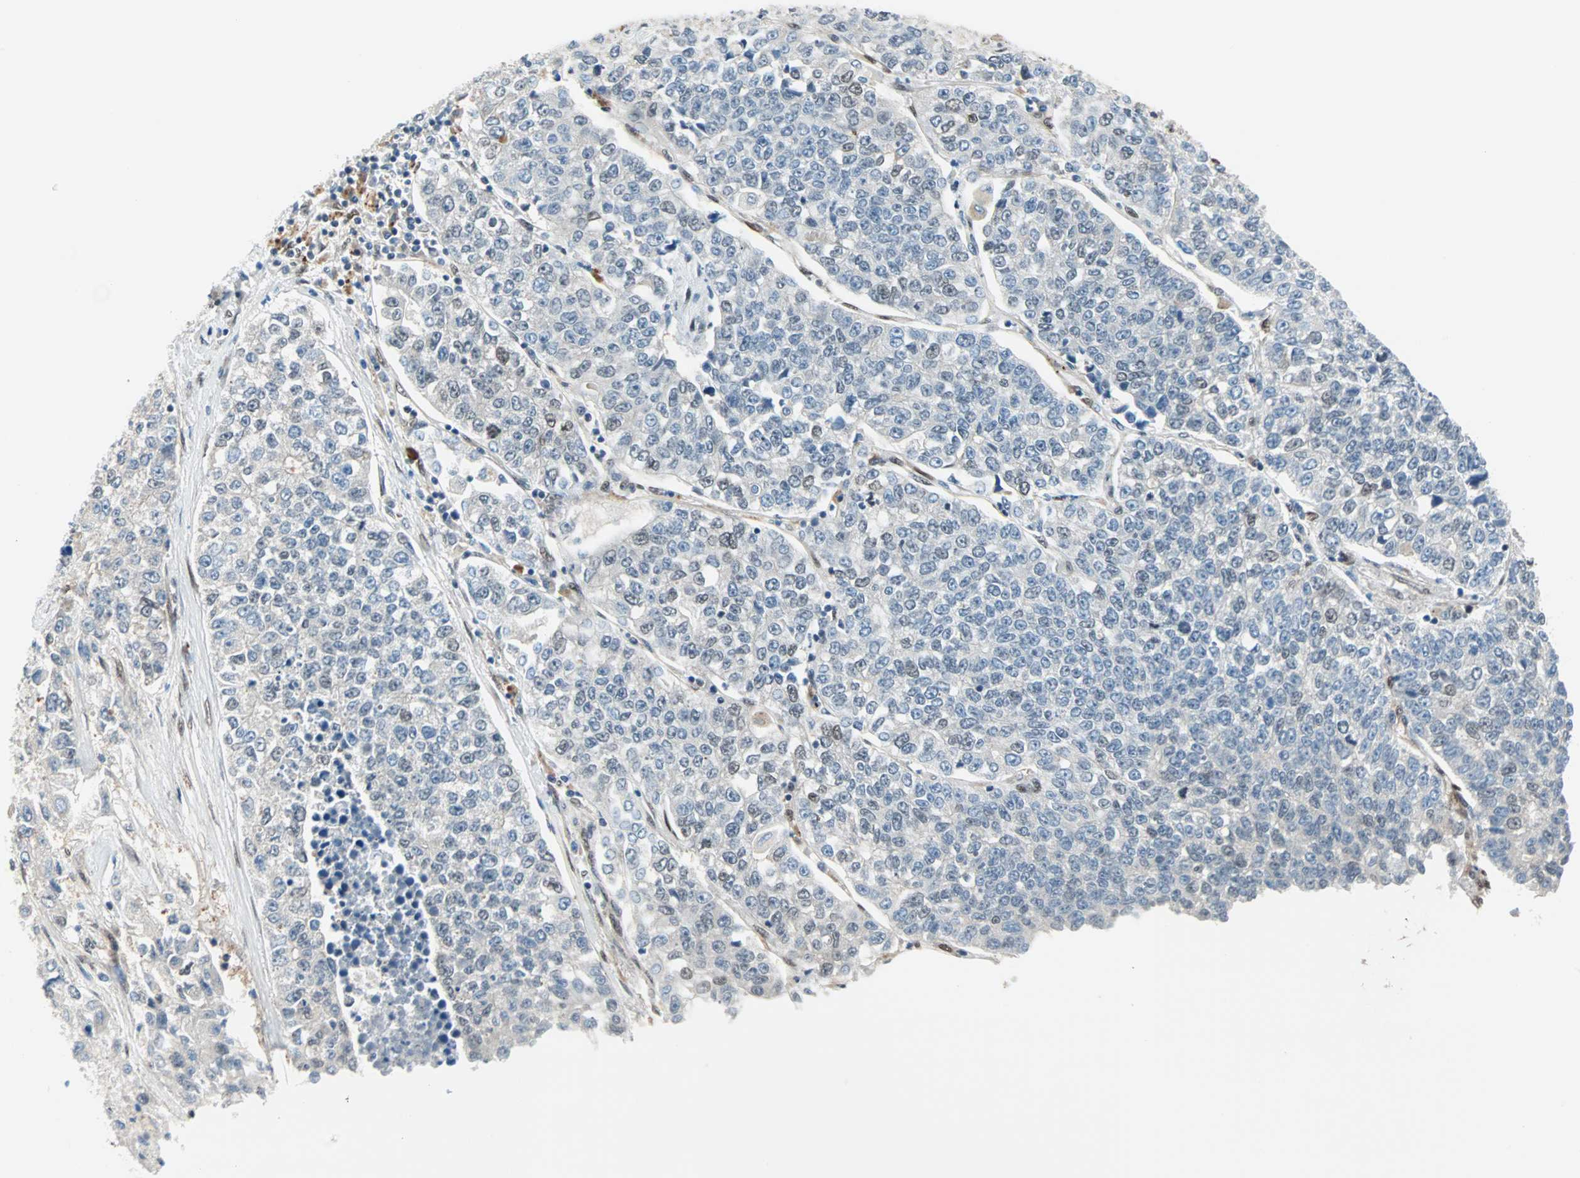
{"staining": {"intensity": "weak", "quantity": "<25%", "location": "nuclear"}, "tissue": "lung cancer", "cell_type": "Tumor cells", "image_type": "cancer", "snomed": [{"axis": "morphology", "description": "Adenocarcinoma, NOS"}, {"axis": "topography", "description": "Lung"}], "caption": "Immunohistochemistry histopathology image of lung cancer (adenocarcinoma) stained for a protein (brown), which exhibits no expression in tumor cells. (DAB immunohistochemistry with hematoxylin counter stain).", "gene": "WWTR1", "patient": {"sex": "male", "age": 49}}